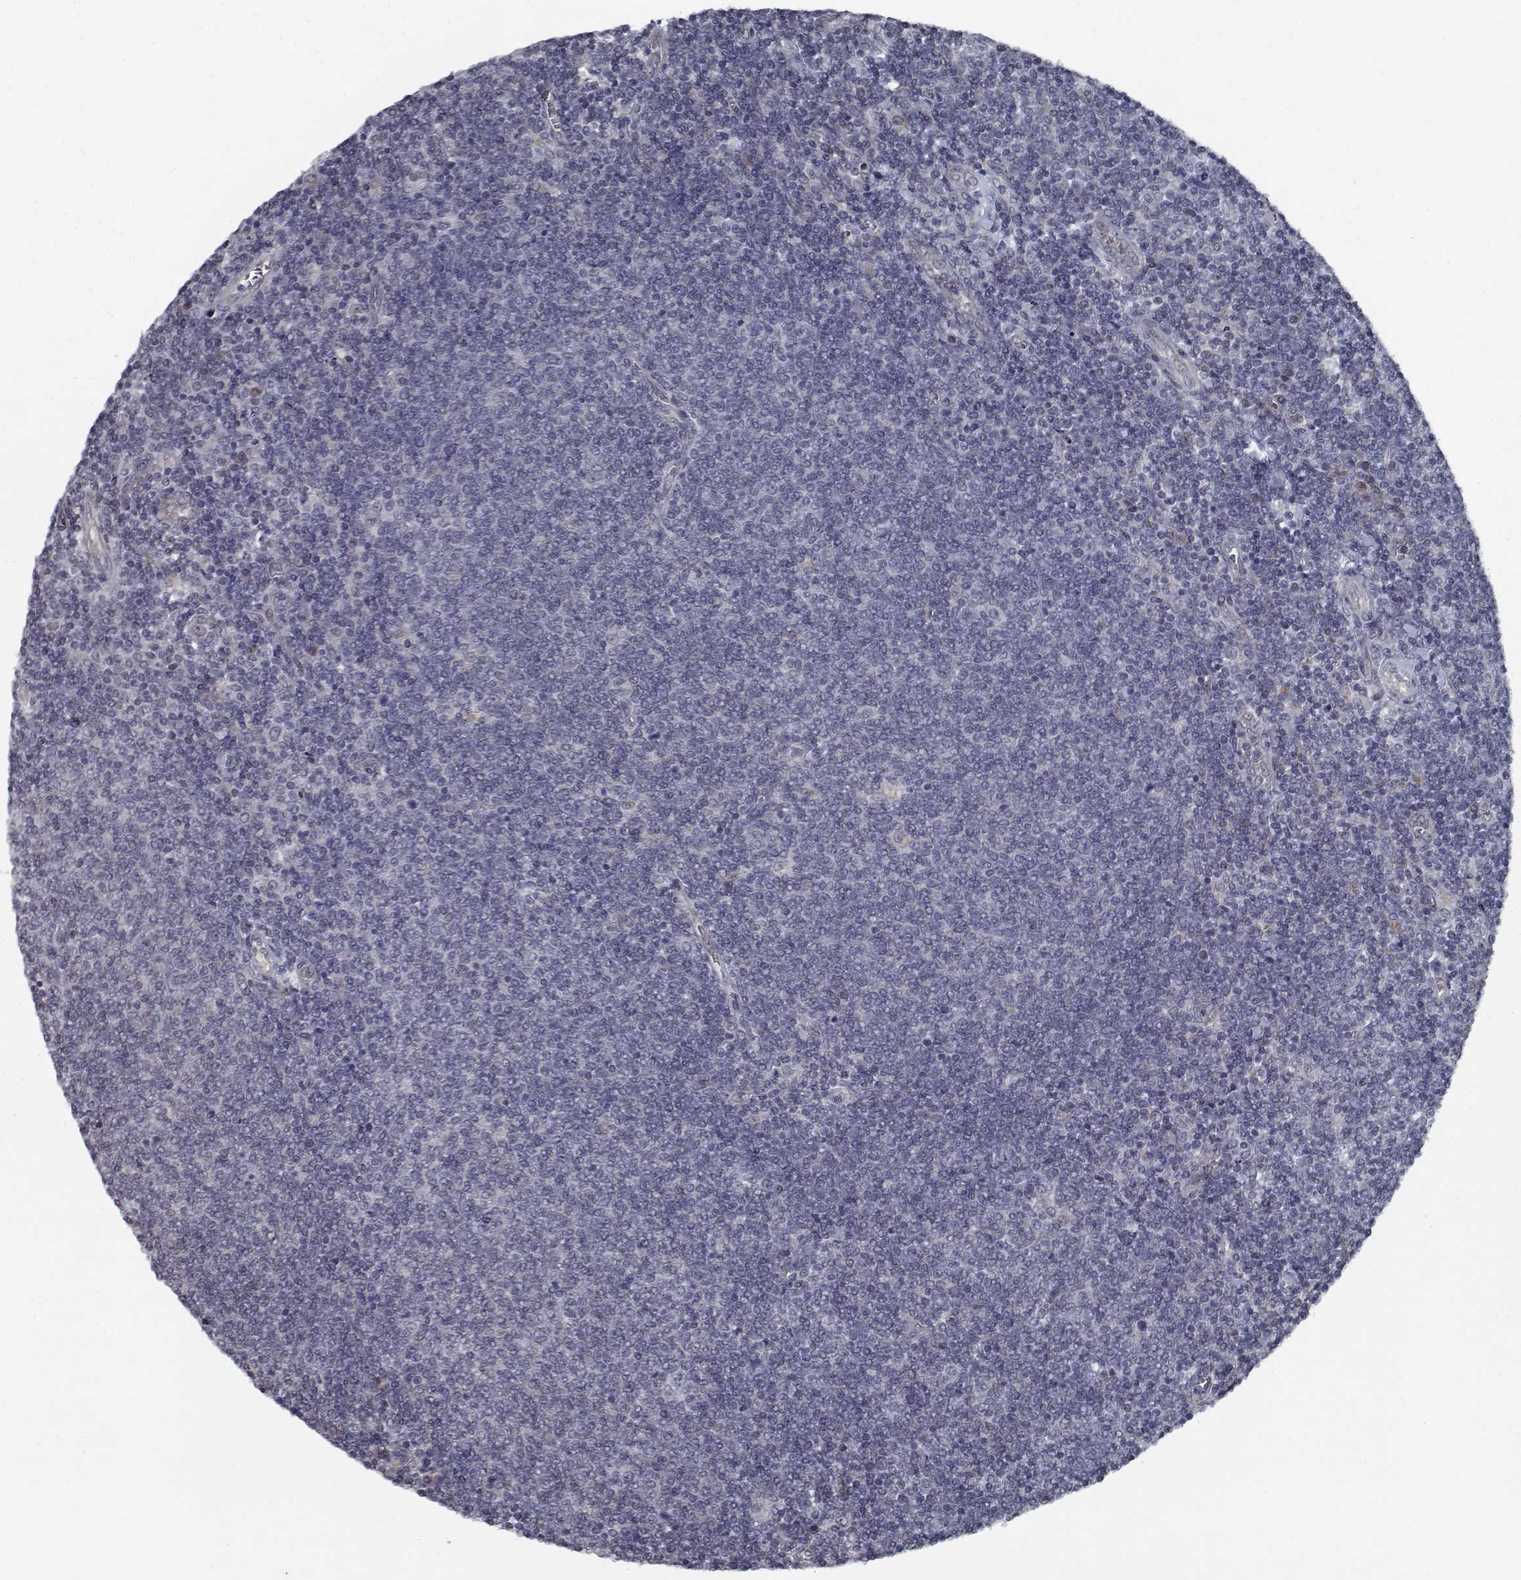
{"staining": {"intensity": "negative", "quantity": "none", "location": "none"}, "tissue": "lymphoma", "cell_type": "Tumor cells", "image_type": "cancer", "snomed": [{"axis": "morphology", "description": "Malignant lymphoma, non-Hodgkin's type, Low grade"}, {"axis": "topography", "description": "Lymph node"}], "caption": "DAB (3,3'-diaminobenzidine) immunohistochemical staining of human malignant lymphoma, non-Hodgkin's type (low-grade) displays no significant staining in tumor cells.", "gene": "NLK", "patient": {"sex": "male", "age": 52}}